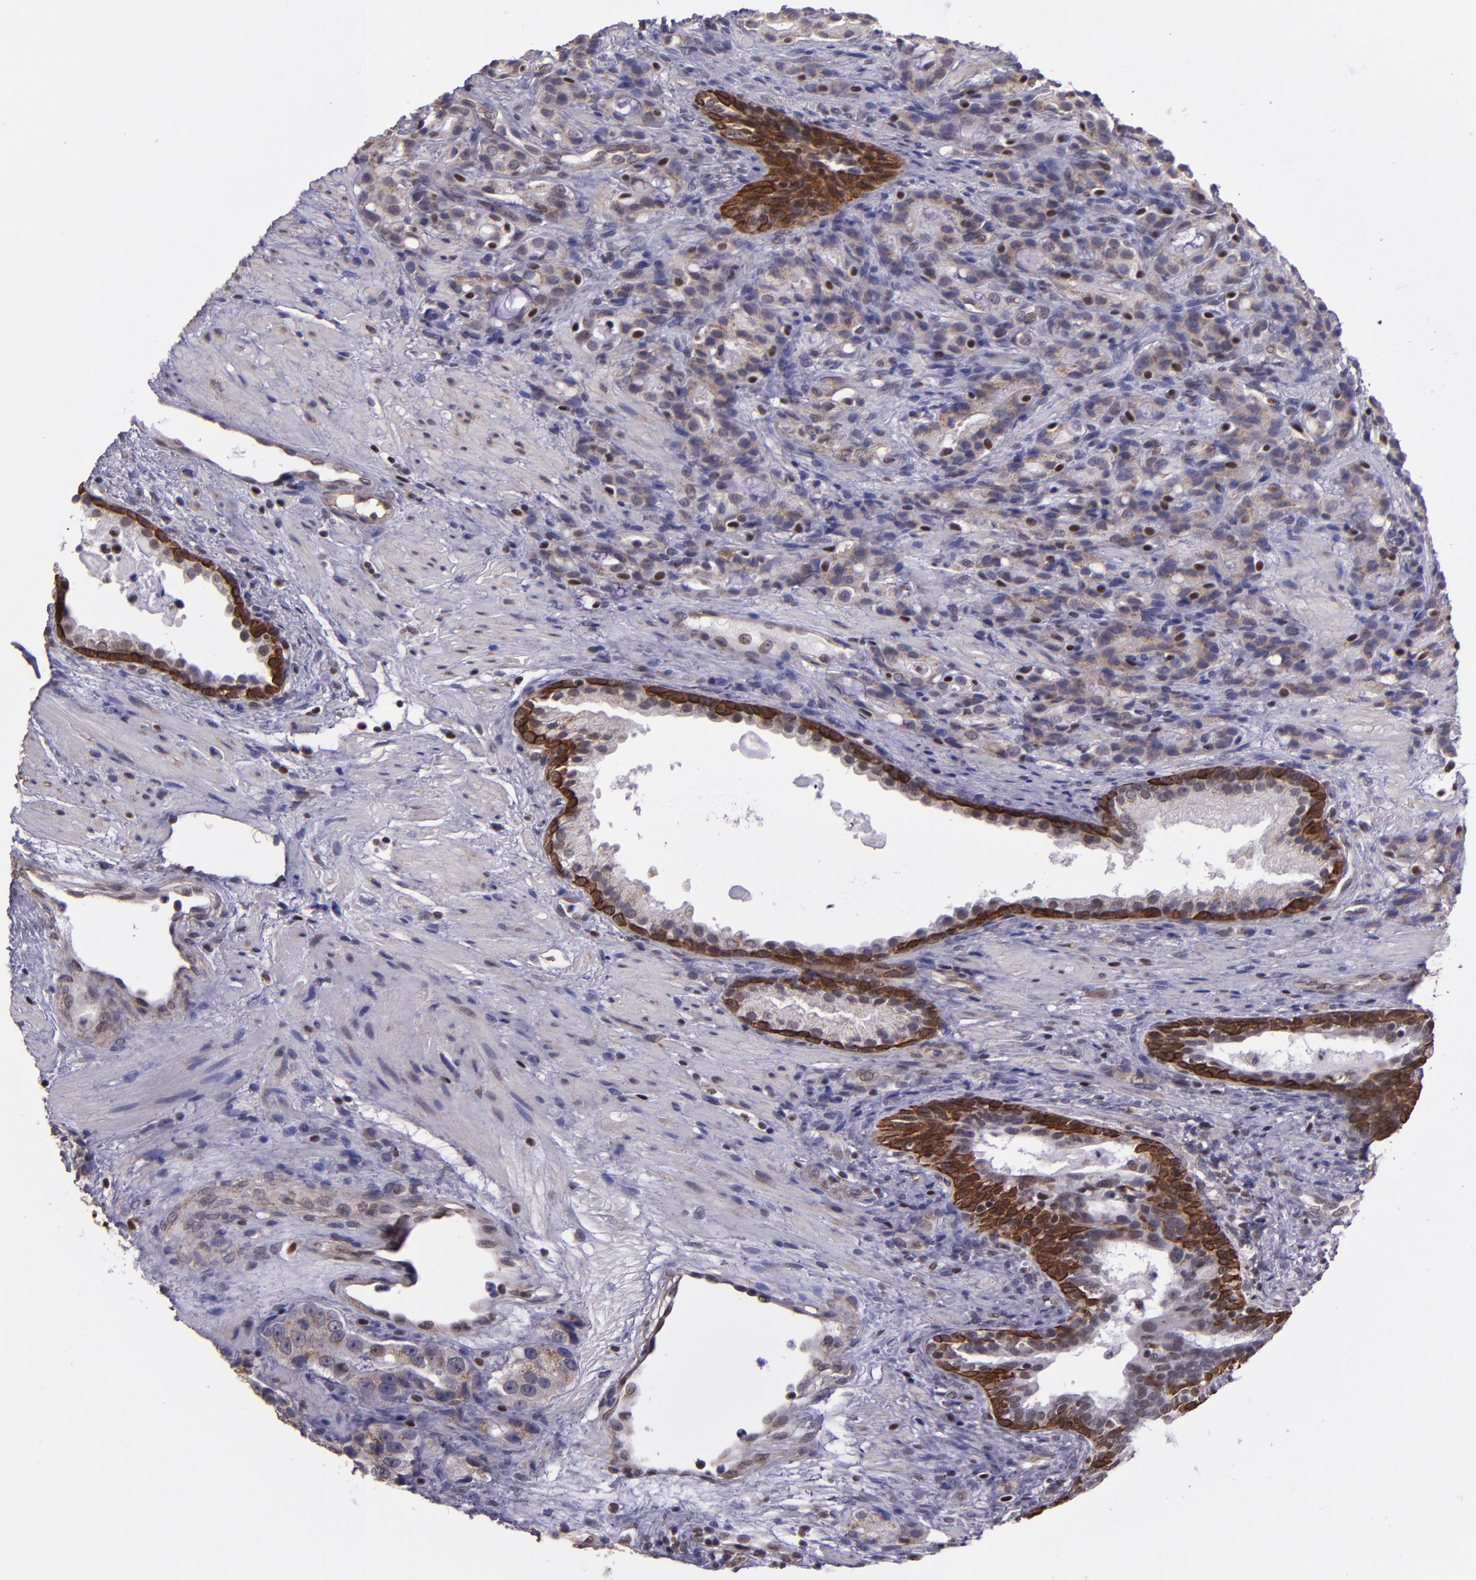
{"staining": {"intensity": "weak", "quantity": ">75%", "location": "cytoplasmic/membranous"}, "tissue": "prostate cancer", "cell_type": "Tumor cells", "image_type": "cancer", "snomed": [{"axis": "morphology", "description": "Adenocarcinoma, High grade"}, {"axis": "topography", "description": "Prostate"}], "caption": "High-grade adenocarcinoma (prostate) stained with a protein marker displays weak staining in tumor cells.", "gene": "ELF1", "patient": {"sex": "male", "age": 72}}